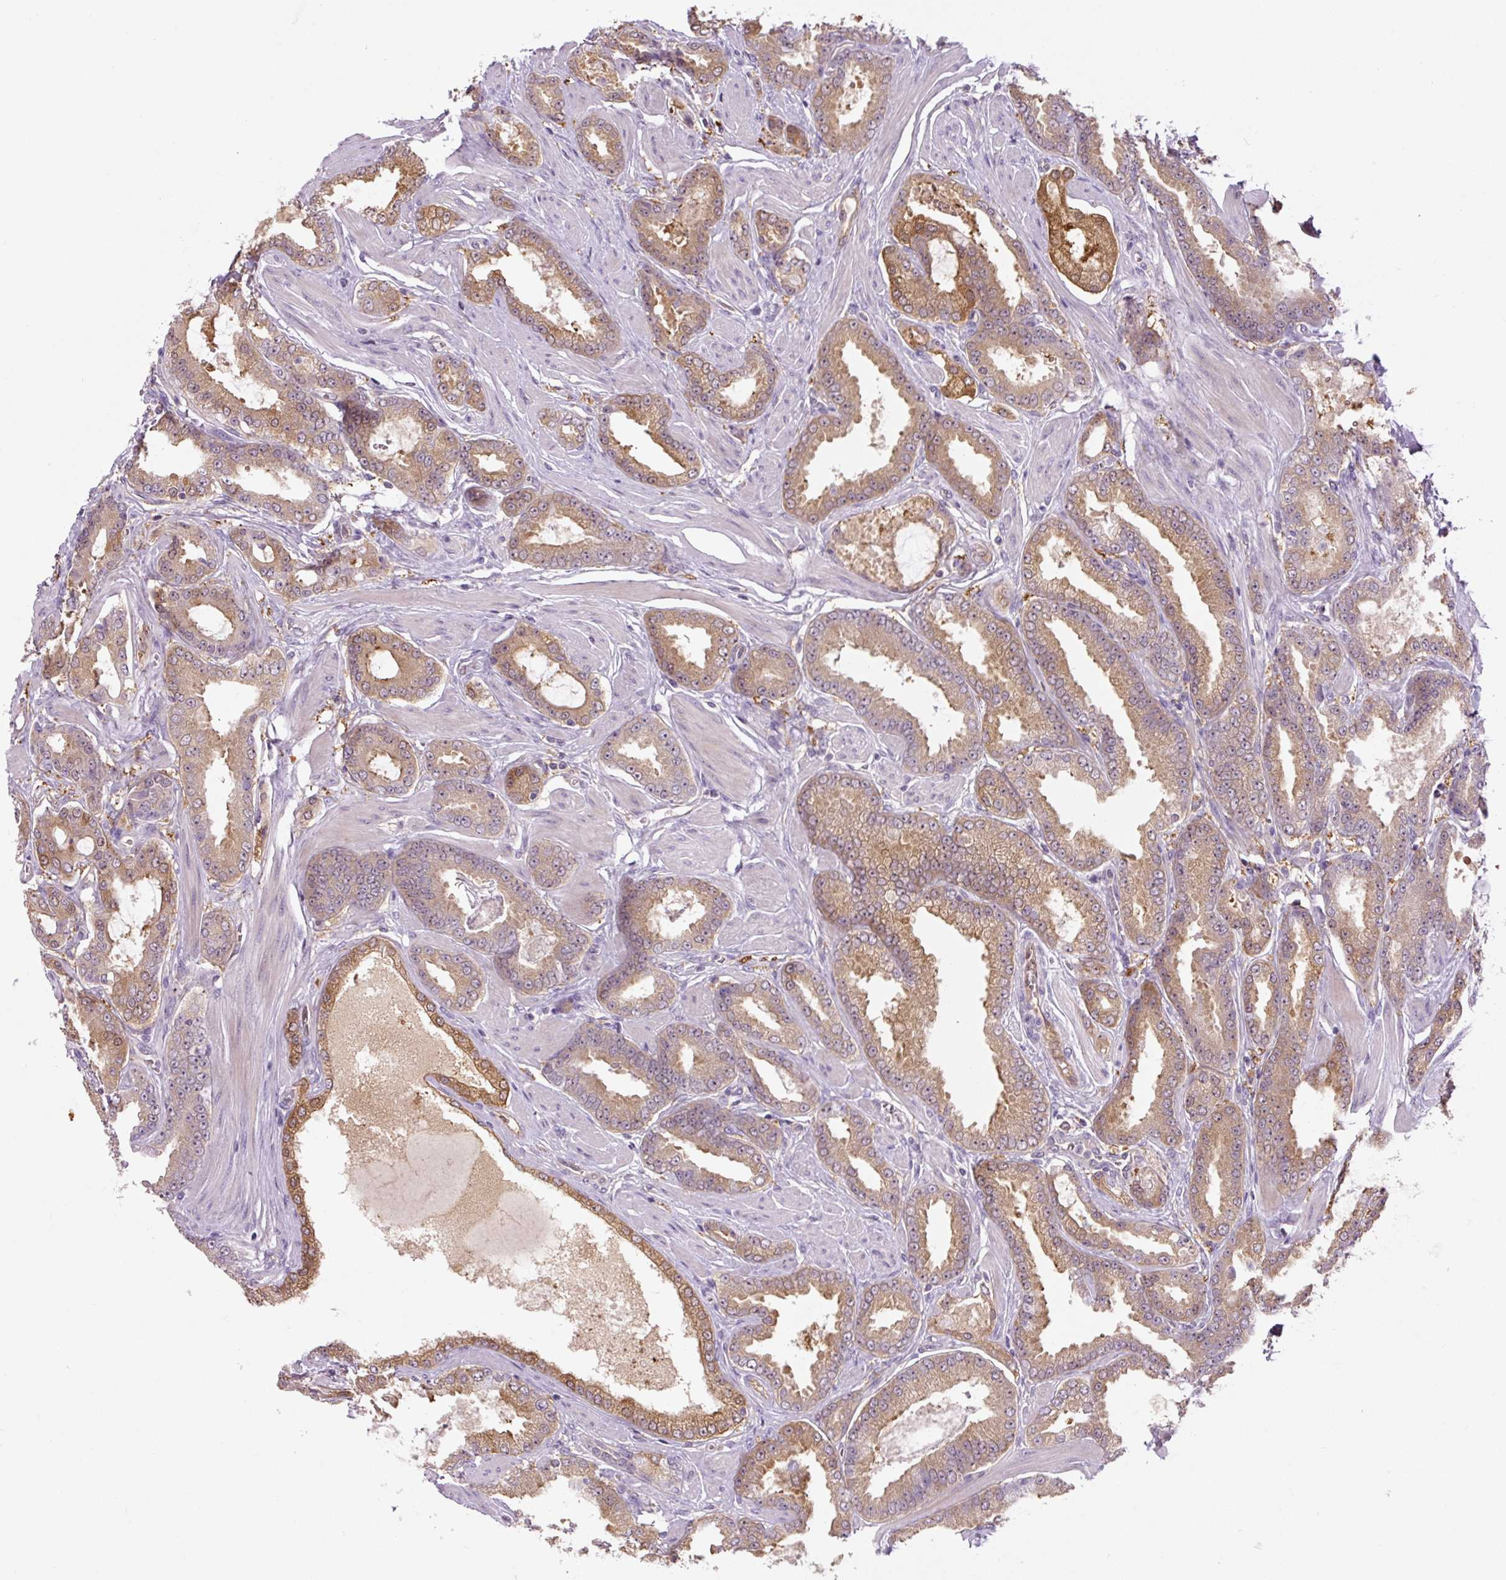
{"staining": {"intensity": "moderate", "quantity": ">75%", "location": "cytoplasmic/membranous"}, "tissue": "prostate cancer", "cell_type": "Tumor cells", "image_type": "cancer", "snomed": [{"axis": "morphology", "description": "Adenocarcinoma, Low grade"}, {"axis": "topography", "description": "Prostate"}], "caption": "An immunohistochemistry micrograph of tumor tissue is shown. Protein staining in brown highlights moderate cytoplasmic/membranous positivity in prostate low-grade adenocarcinoma within tumor cells. Immunohistochemistry (ihc) stains the protein in brown and the nuclei are stained blue.", "gene": "SPSB2", "patient": {"sex": "male", "age": 42}}